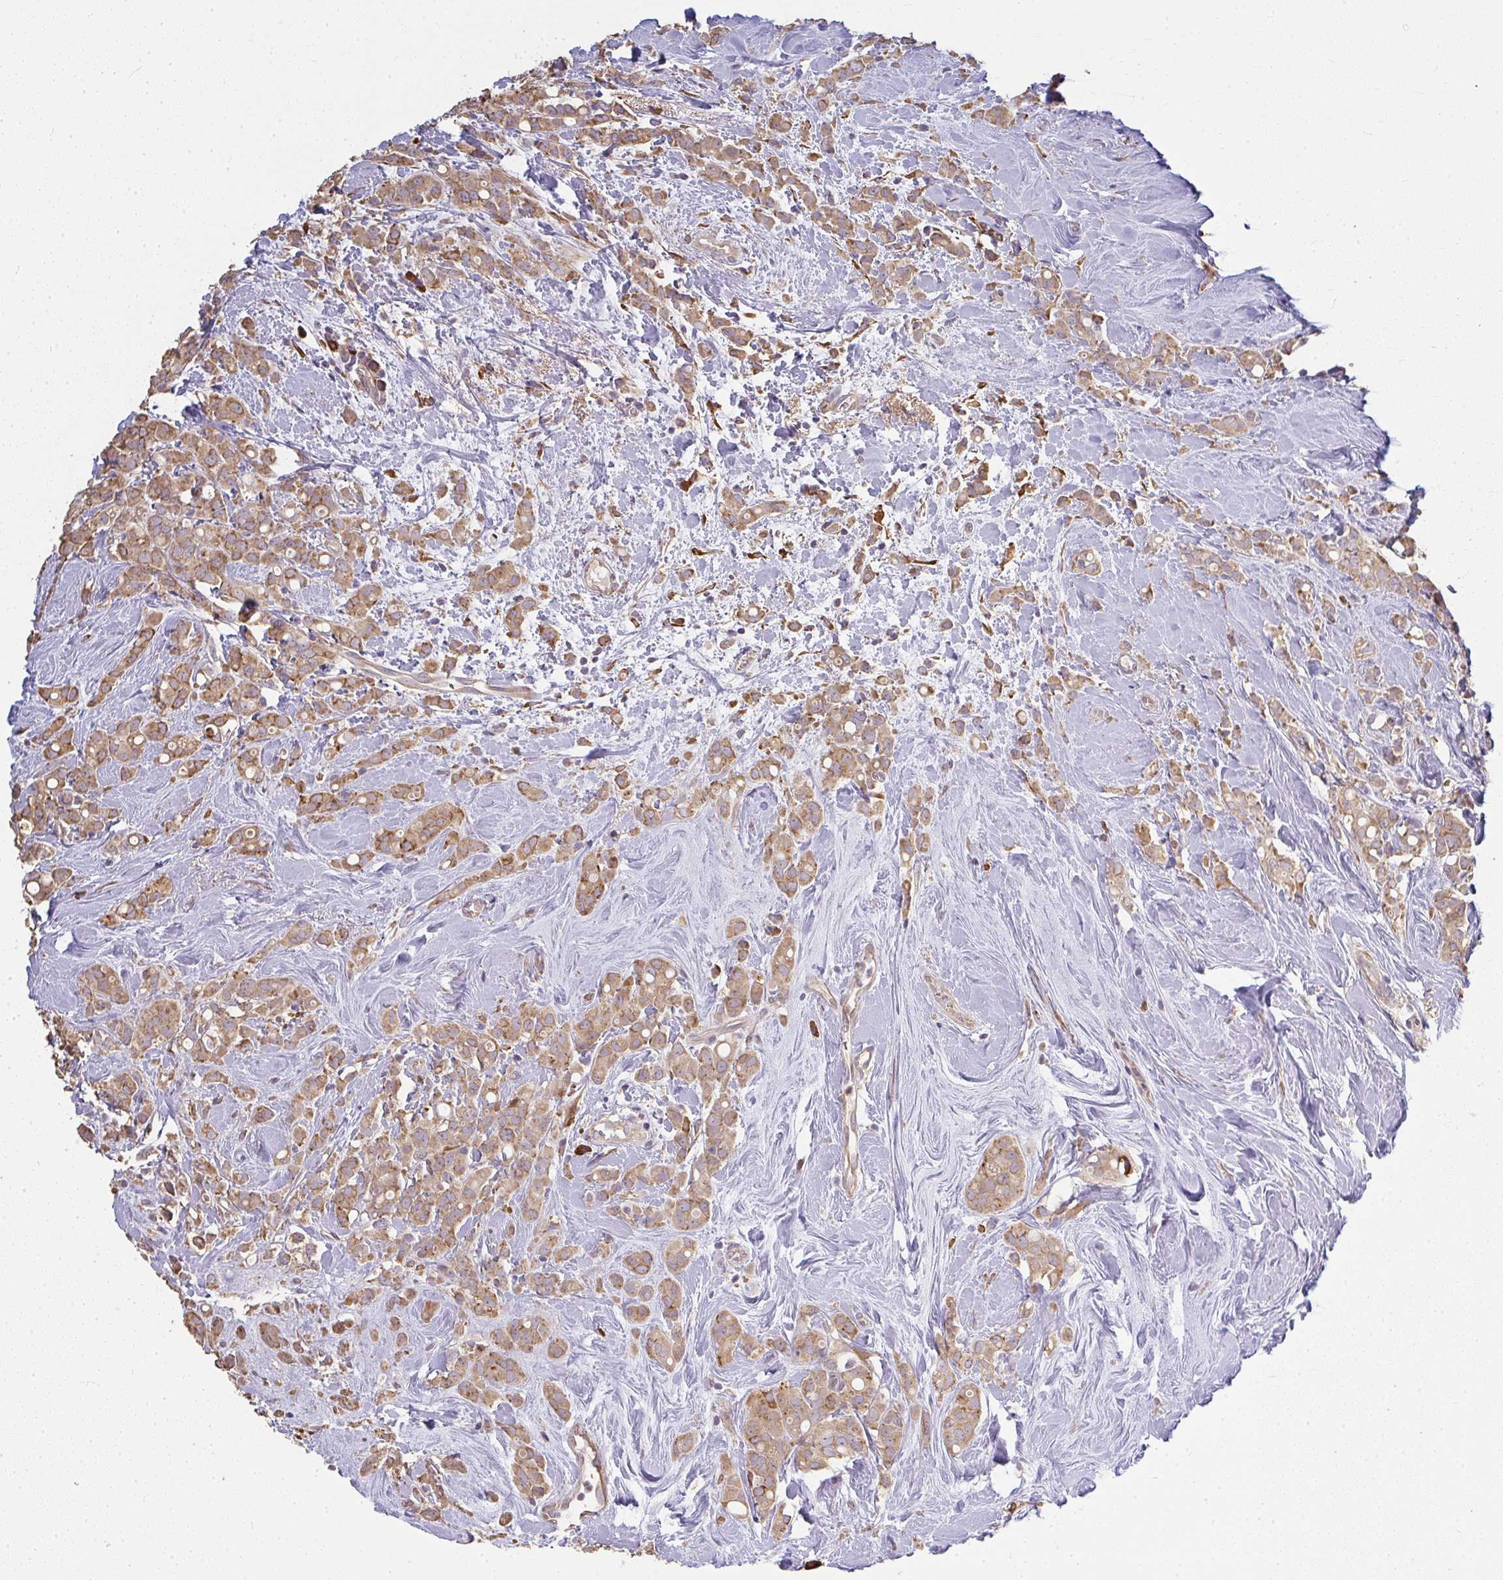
{"staining": {"intensity": "moderate", "quantity": ">75%", "location": "cytoplasmic/membranous"}, "tissue": "breast cancer", "cell_type": "Tumor cells", "image_type": "cancer", "snomed": [{"axis": "morphology", "description": "Lobular carcinoma"}, {"axis": "topography", "description": "Breast"}], "caption": "Immunohistochemical staining of breast lobular carcinoma shows medium levels of moderate cytoplasmic/membranous protein staining in approximately >75% of tumor cells. (IHC, brightfield microscopy, high magnification).", "gene": "BRINP3", "patient": {"sex": "female", "age": 68}}